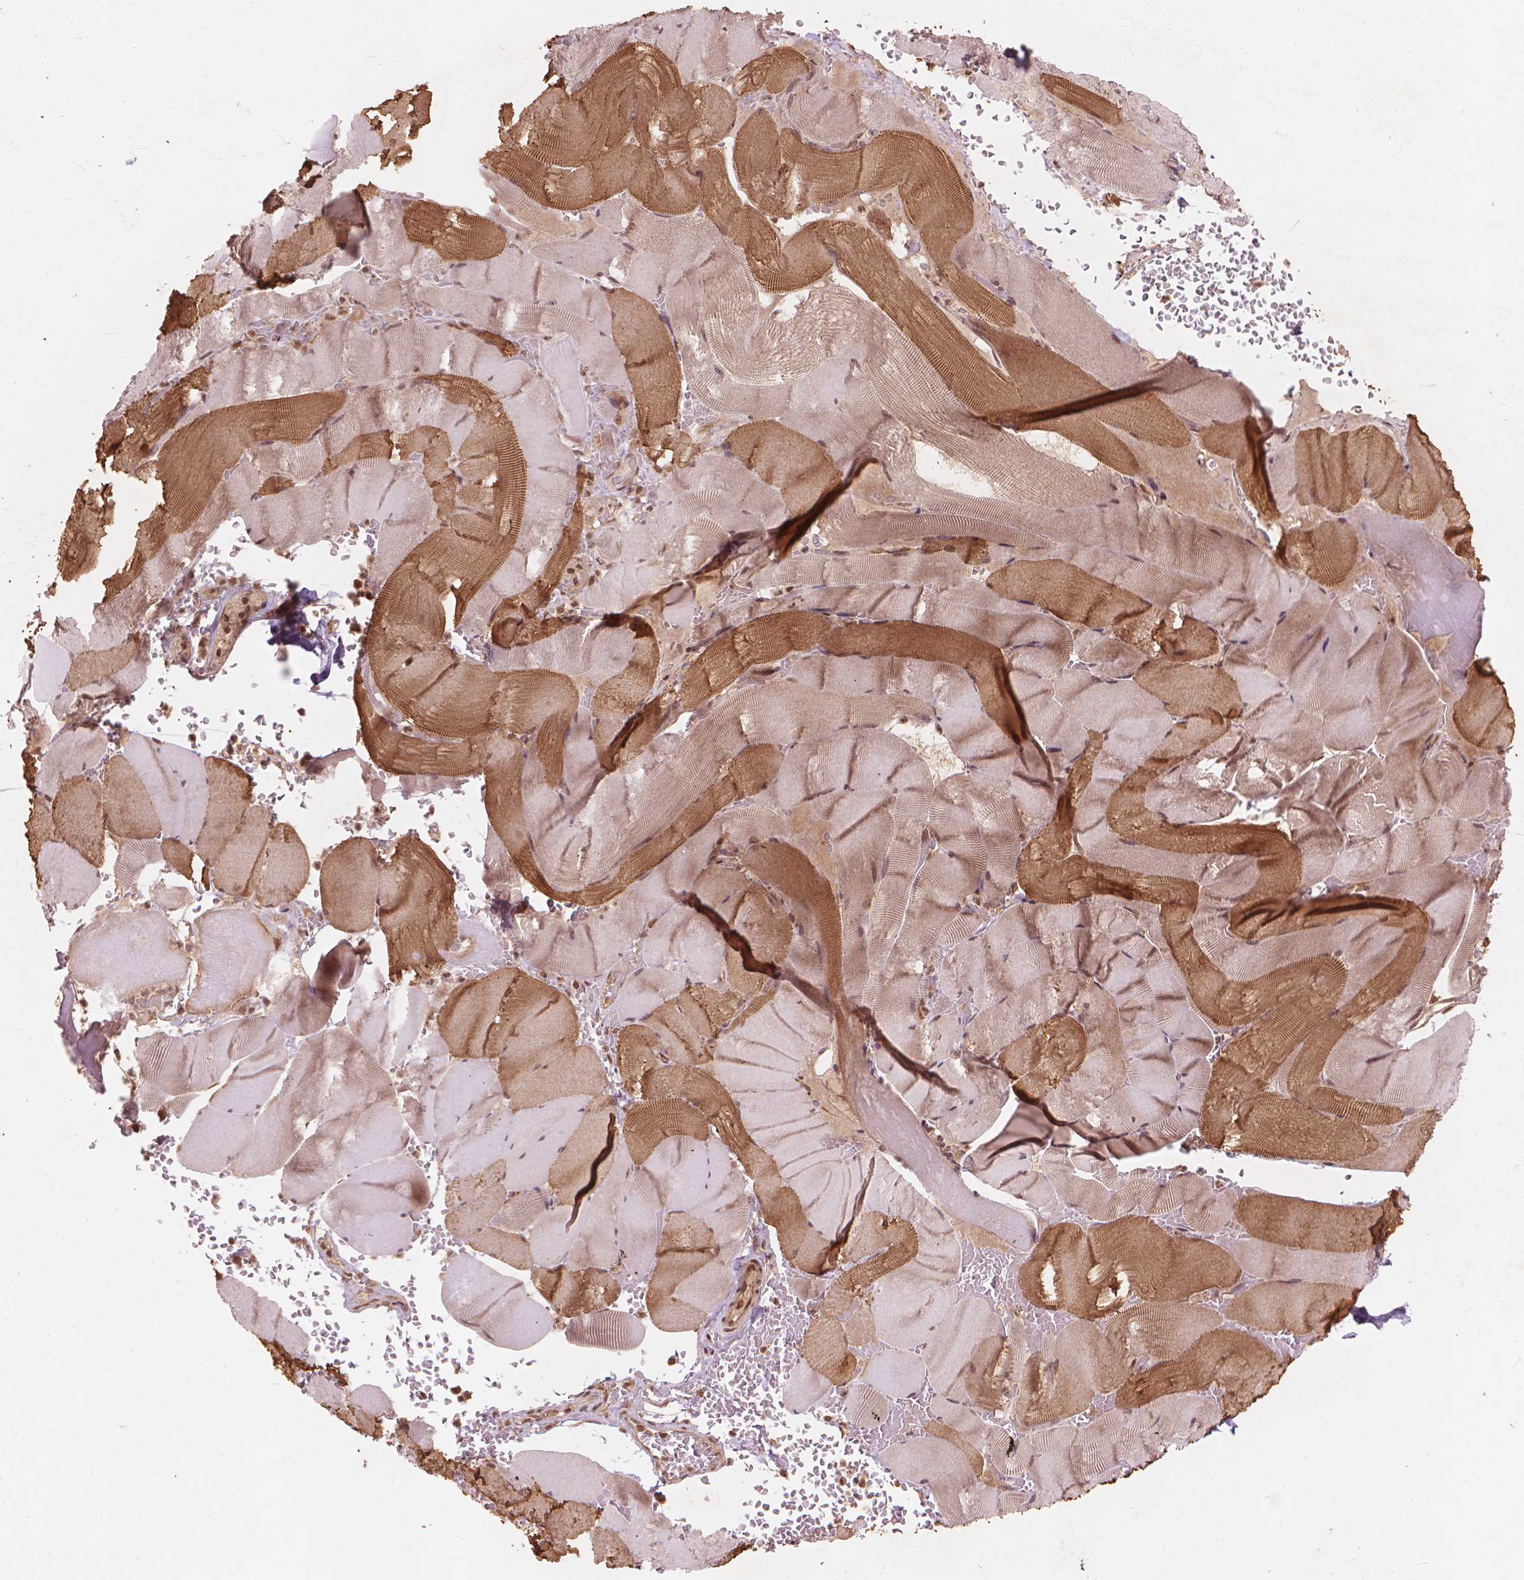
{"staining": {"intensity": "moderate", "quantity": "25%-75%", "location": "cytoplasmic/membranous,nuclear"}, "tissue": "skeletal muscle", "cell_type": "Myocytes", "image_type": "normal", "snomed": [{"axis": "morphology", "description": "Normal tissue, NOS"}, {"axis": "topography", "description": "Skeletal muscle"}], "caption": "A medium amount of moderate cytoplasmic/membranous,nuclear expression is appreciated in about 25%-75% of myocytes in normal skeletal muscle. The protein is stained brown, and the nuclei are stained in blue (DAB IHC with brightfield microscopy, high magnification).", "gene": "SSU72", "patient": {"sex": "male", "age": 56}}